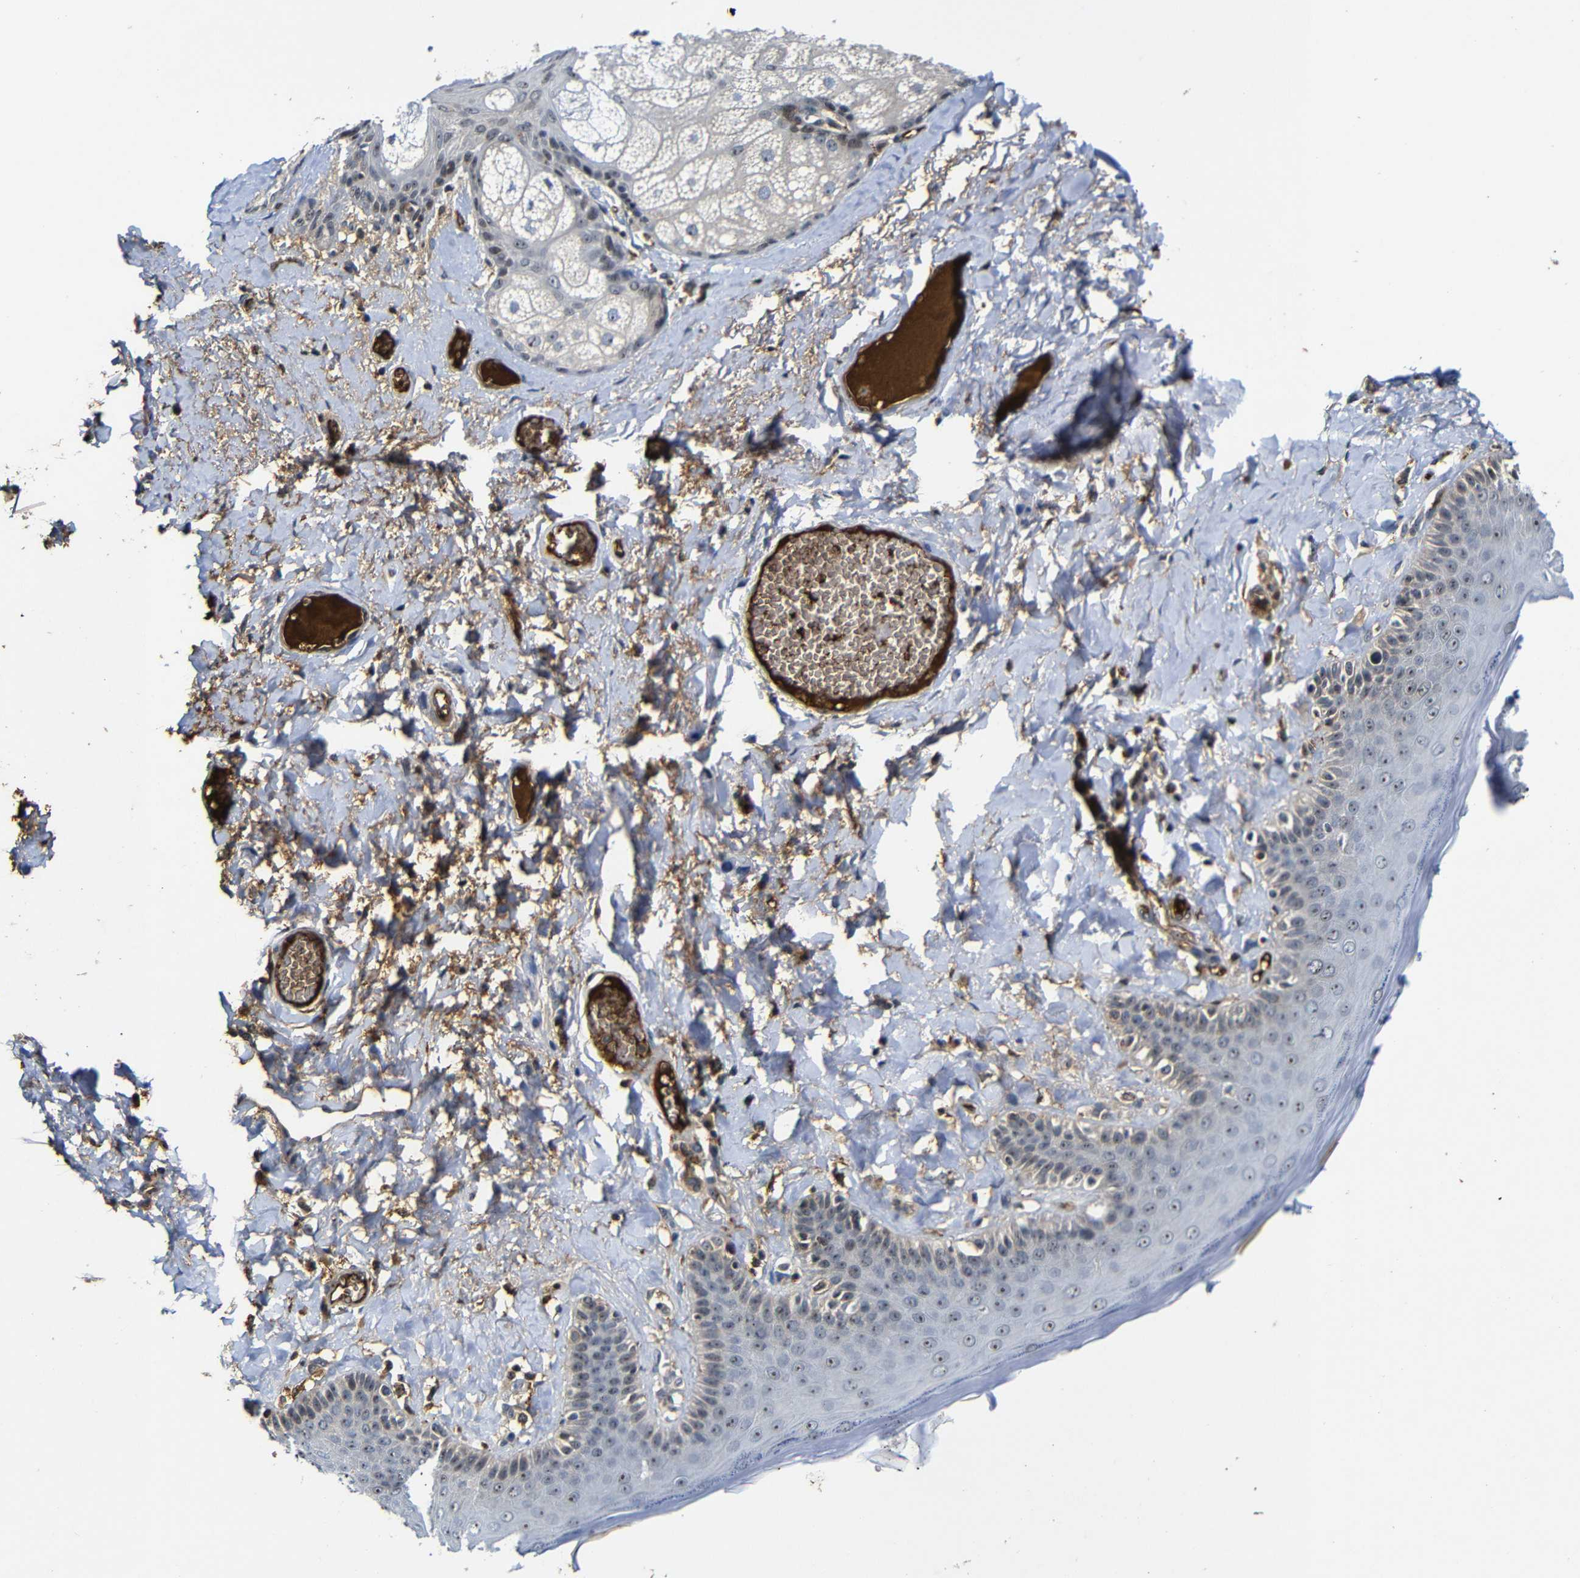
{"staining": {"intensity": "moderate", "quantity": "25%-75%", "location": "nuclear"}, "tissue": "skin", "cell_type": "Epidermal cells", "image_type": "normal", "snomed": [{"axis": "morphology", "description": "Normal tissue, NOS"}, {"axis": "topography", "description": "Anal"}], "caption": "A brown stain labels moderate nuclear staining of a protein in epidermal cells of benign human skin.", "gene": "MYC", "patient": {"sex": "male", "age": 69}}